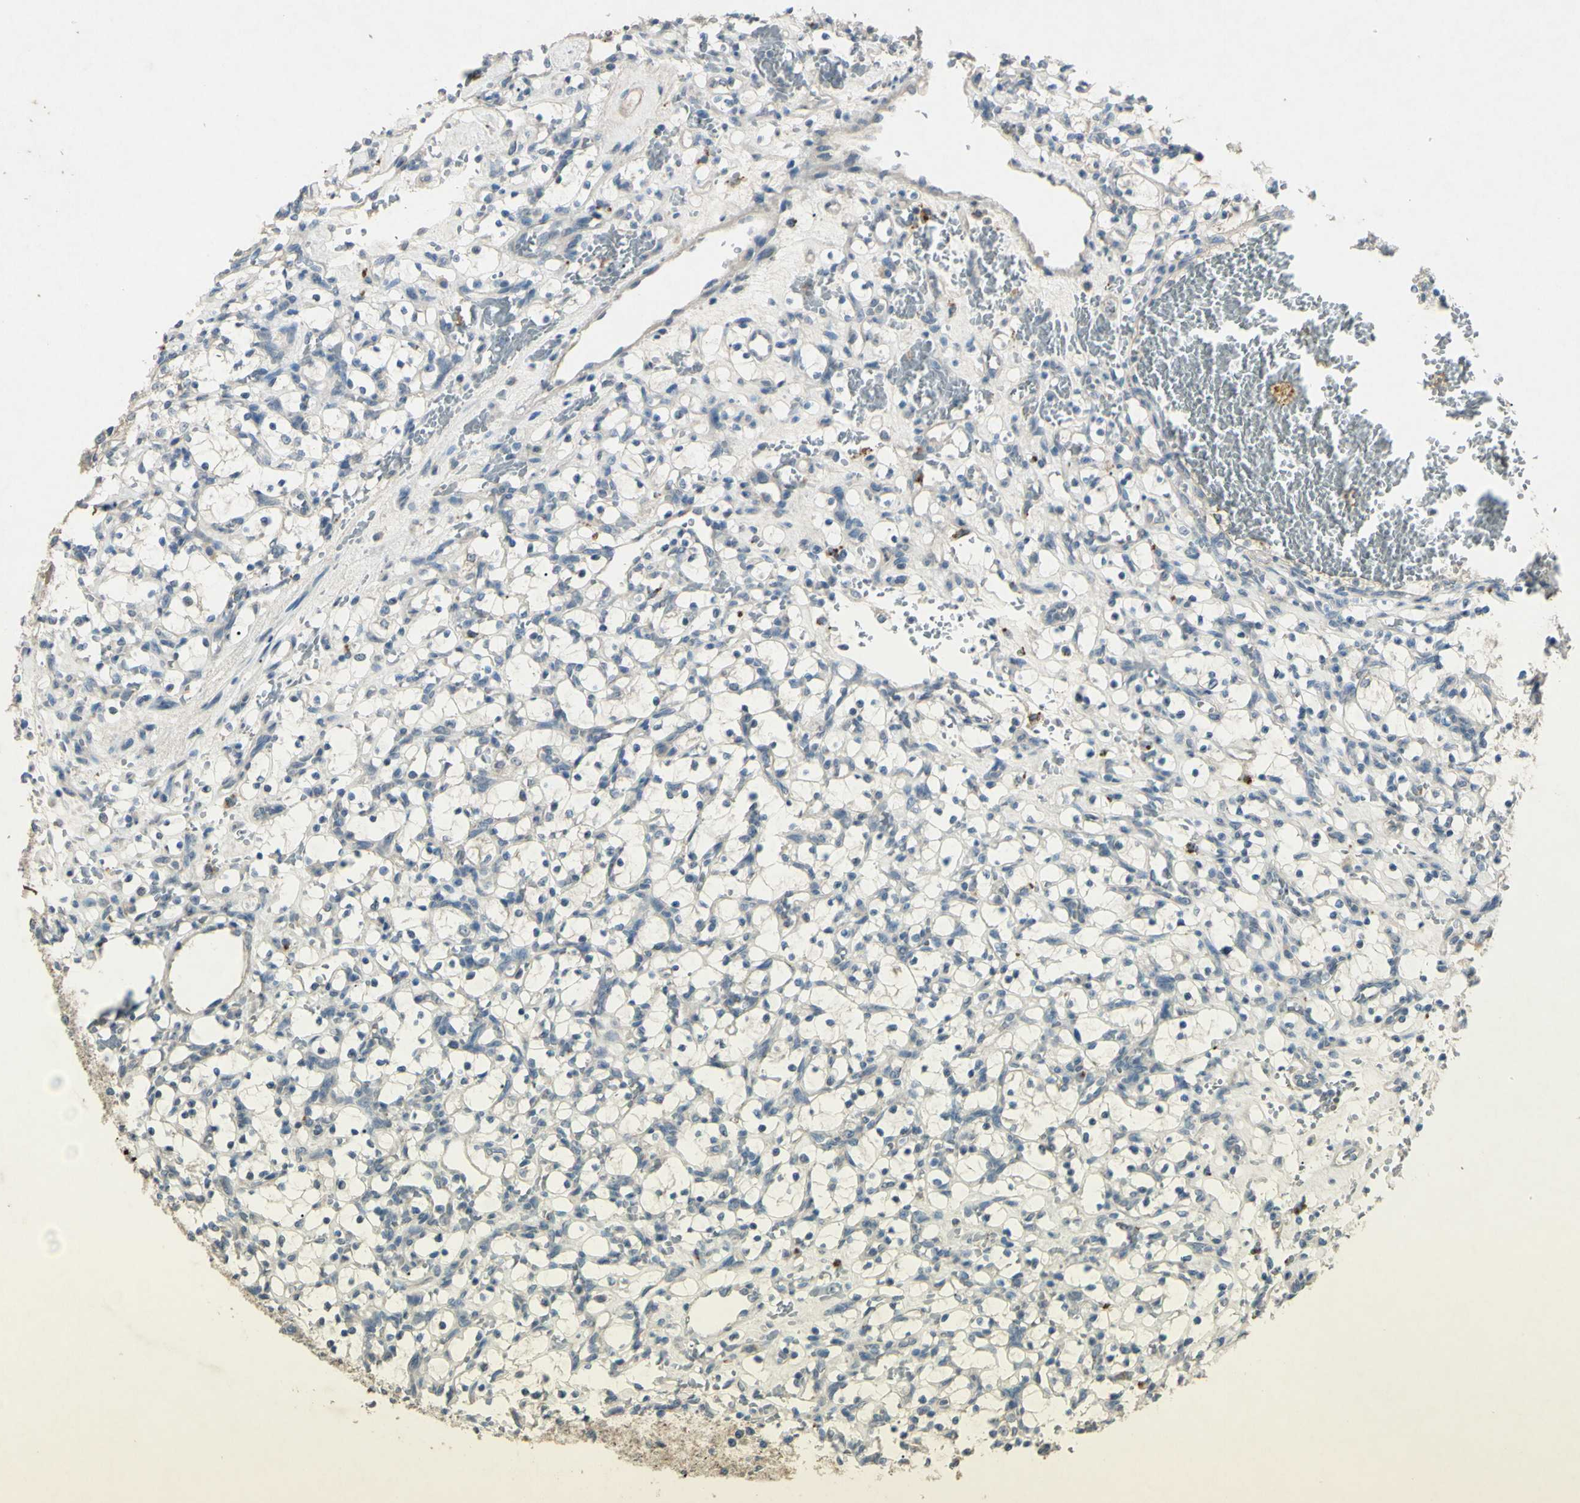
{"staining": {"intensity": "negative", "quantity": "none", "location": "none"}, "tissue": "renal cancer", "cell_type": "Tumor cells", "image_type": "cancer", "snomed": [{"axis": "morphology", "description": "Adenocarcinoma, NOS"}, {"axis": "topography", "description": "Kidney"}], "caption": "Immunohistochemistry image of renal cancer stained for a protein (brown), which displays no positivity in tumor cells.", "gene": "TIMM21", "patient": {"sex": "female", "age": 69}}